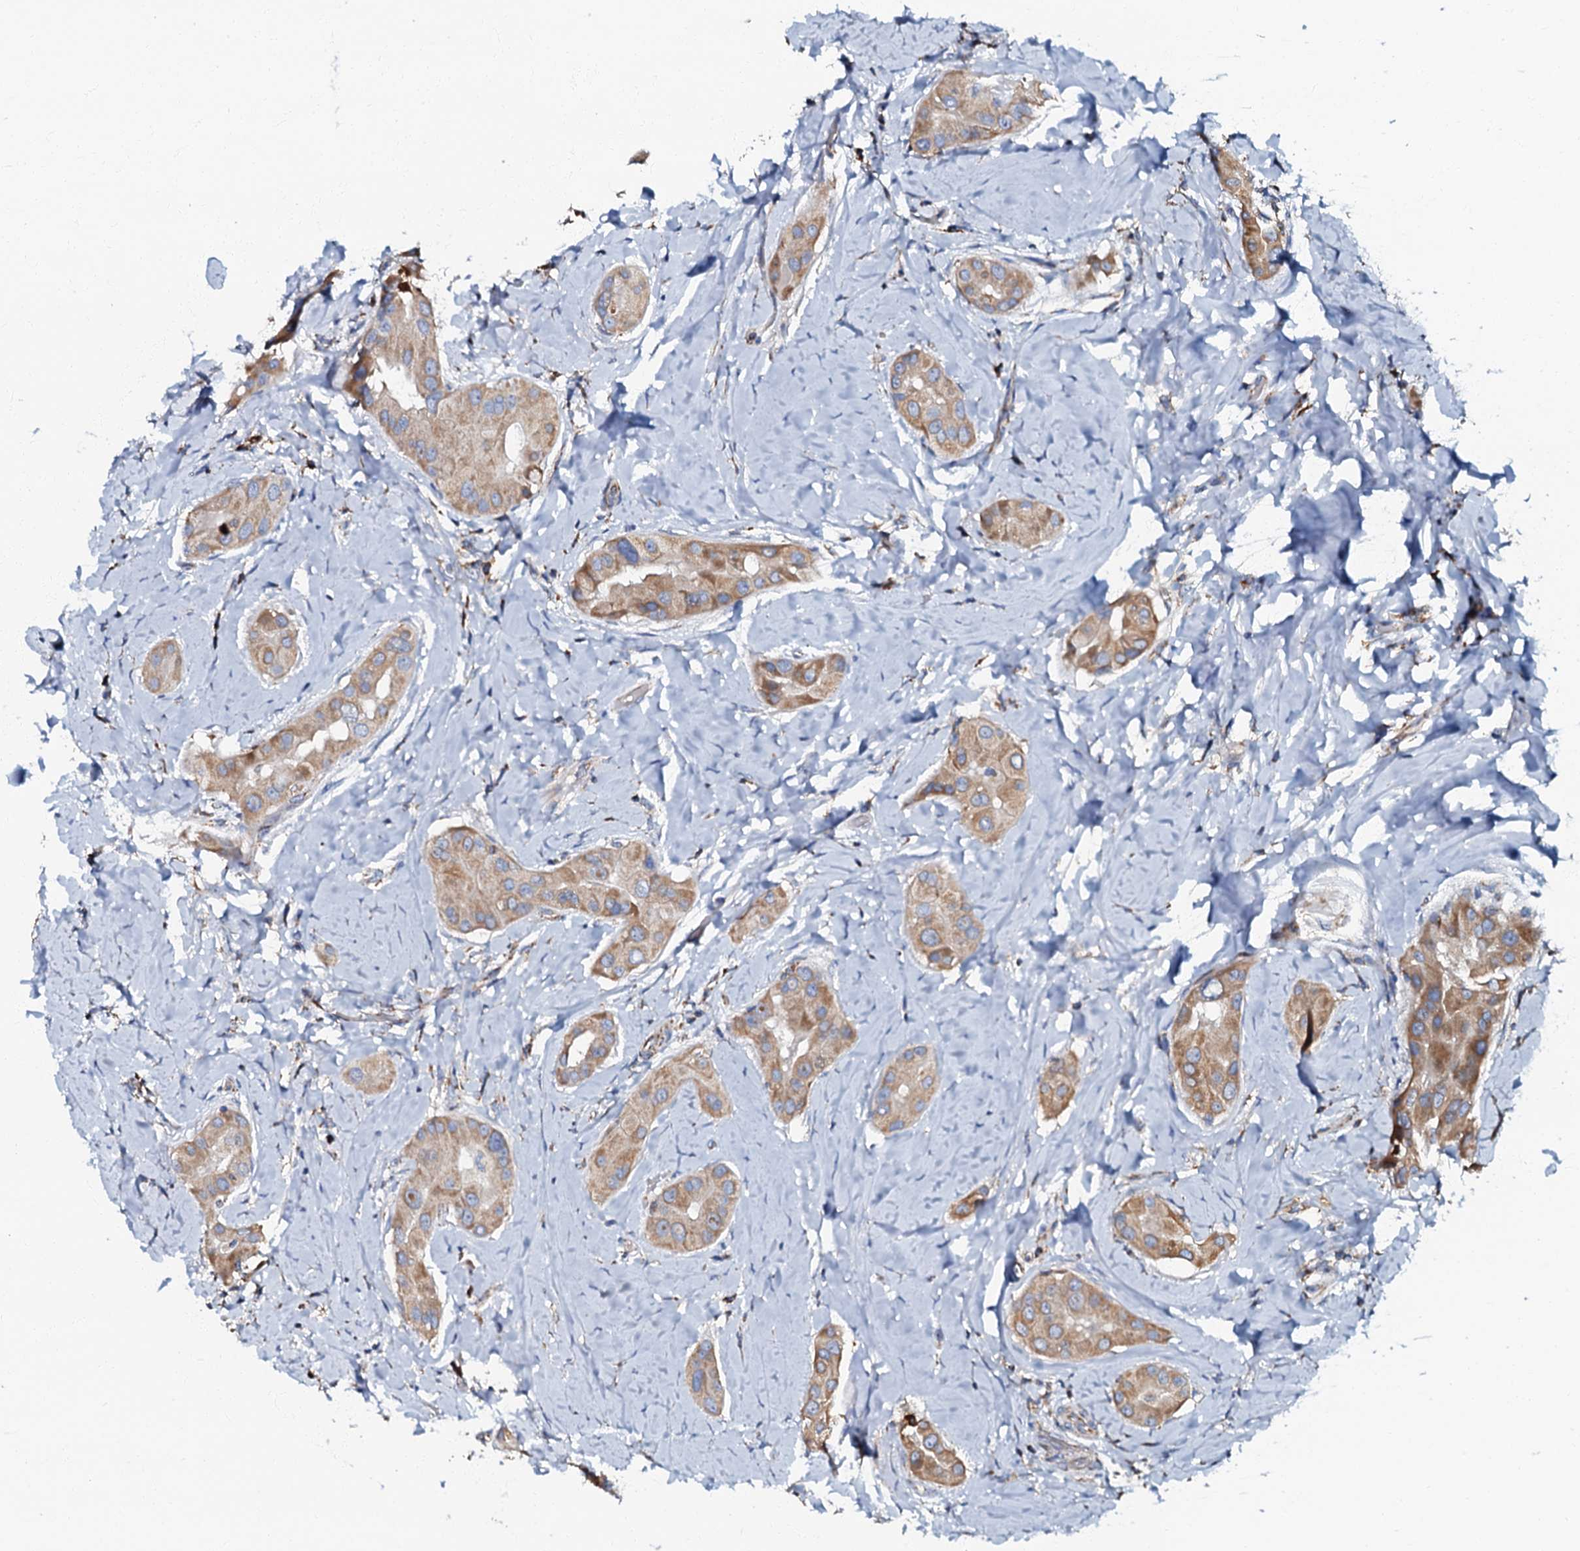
{"staining": {"intensity": "moderate", "quantity": ">75%", "location": "cytoplasmic/membranous"}, "tissue": "thyroid cancer", "cell_type": "Tumor cells", "image_type": "cancer", "snomed": [{"axis": "morphology", "description": "Papillary adenocarcinoma, NOS"}, {"axis": "topography", "description": "Thyroid gland"}], "caption": "A brown stain shows moderate cytoplasmic/membranous staining of a protein in thyroid papillary adenocarcinoma tumor cells.", "gene": "NDUFA12", "patient": {"sex": "male", "age": 33}}